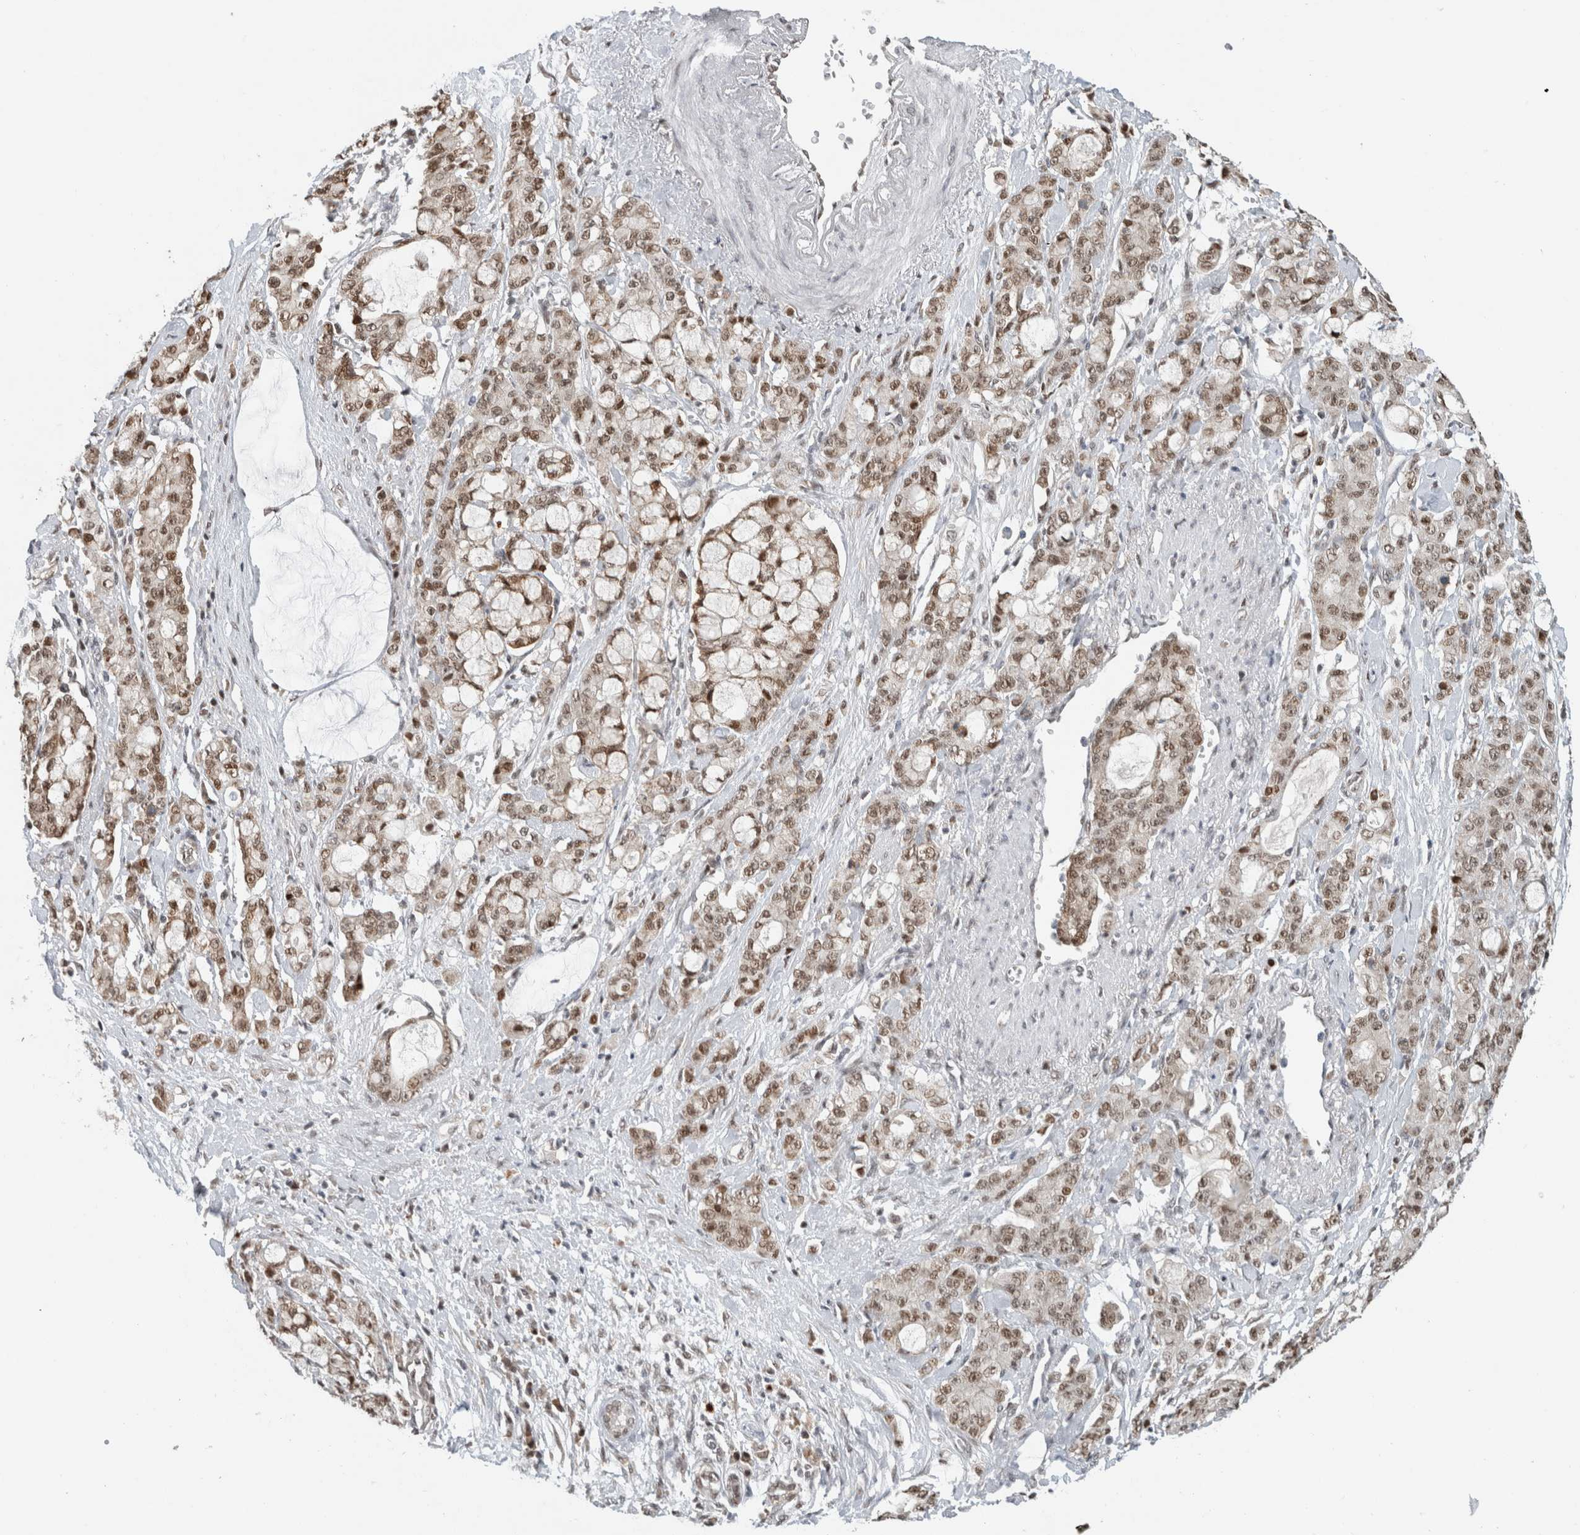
{"staining": {"intensity": "moderate", "quantity": ">75%", "location": "nuclear"}, "tissue": "pancreatic cancer", "cell_type": "Tumor cells", "image_type": "cancer", "snomed": [{"axis": "morphology", "description": "Adenocarcinoma, NOS"}, {"axis": "topography", "description": "Pancreas"}], "caption": "Pancreatic cancer stained with a protein marker demonstrates moderate staining in tumor cells.", "gene": "HNRNPR", "patient": {"sex": "female", "age": 73}}